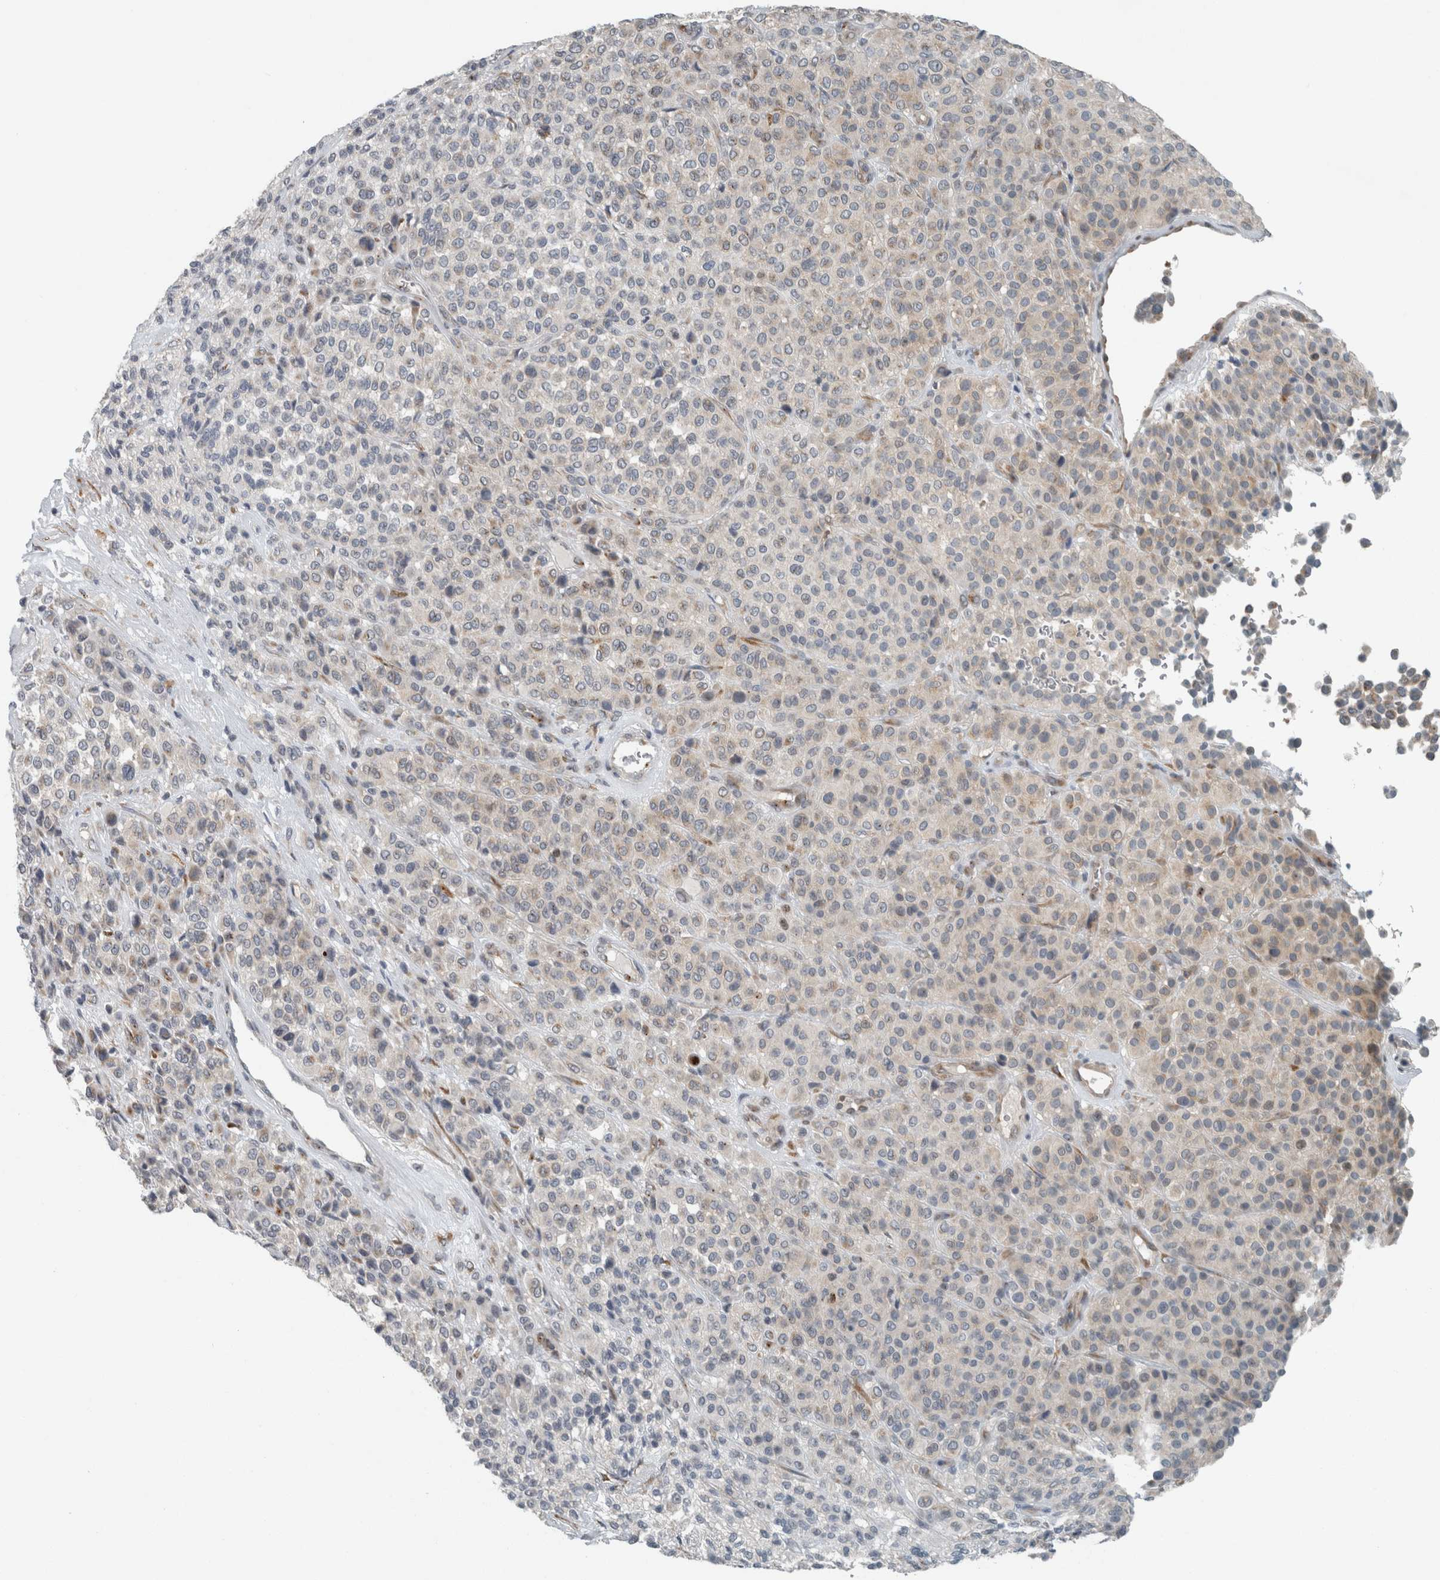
{"staining": {"intensity": "negative", "quantity": "none", "location": "none"}, "tissue": "melanoma", "cell_type": "Tumor cells", "image_type": "cancer", "snomed": [{"axis": "morphology", "description": "Malignant melanoma, Metastatic site"}, {"axis": "topography", "description": "Pancreas"}], "caption": "IHC of malignant melanoma (metastatic site) displays no positivity in tumor cells.", "gene": "KIF1C", "patient": {"sex": "female", "age": 30}}